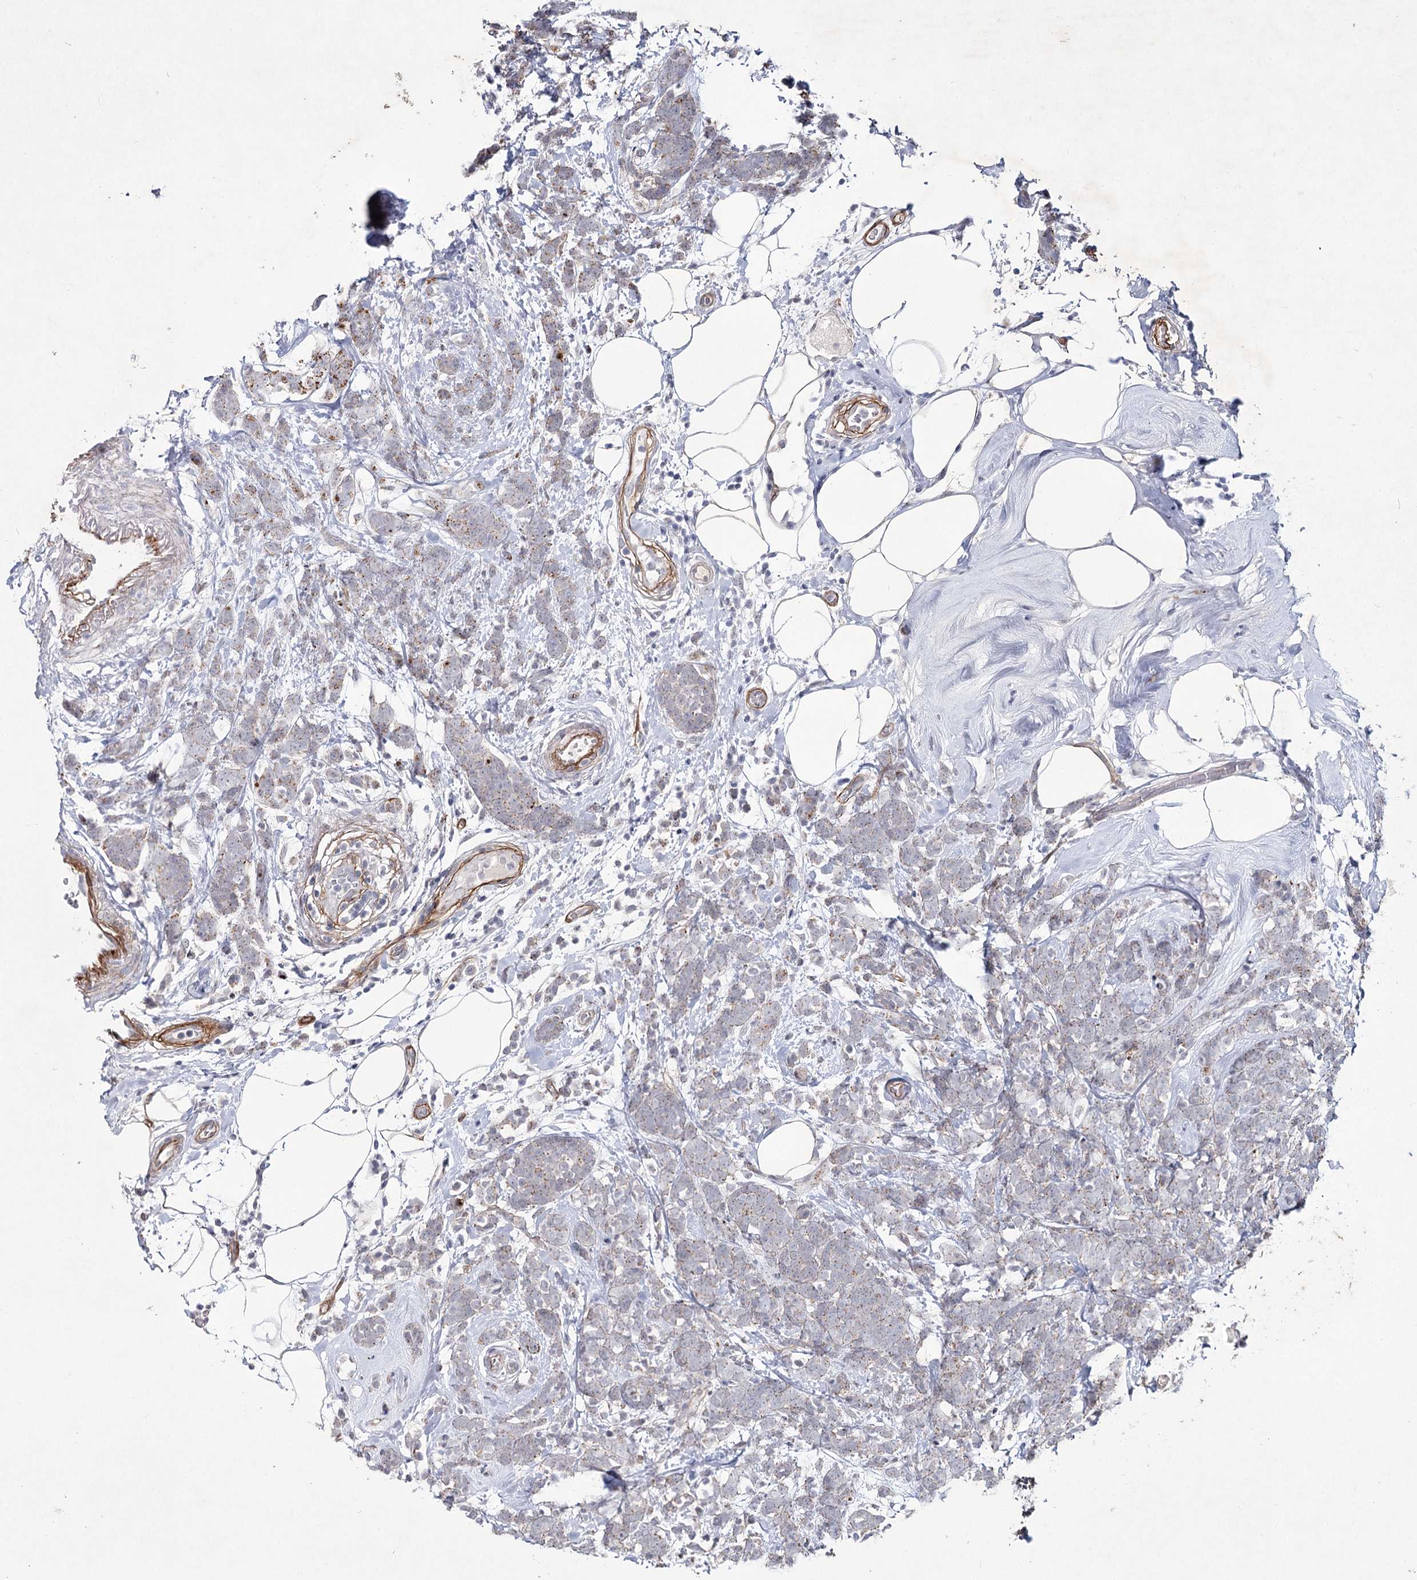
{"staining": {"intensity": "moderate", "quantity": "25%-75%", "location": "cytoplasmic/membranous"}, "tissue": "breast cancer", "cell_type": "Tumor cells", "image_type": "cancer", "snomed": [{"axis": "morphology", "description": "Lobular carcinoma"}, {"axis": "topography", "description": "Breast"}], "caption": "Immunohistochemistry image of neoplastic tissue: breast cancer stained using immunohistochemistry demonstrates medium levels of moderate protein expression localized specifically in the cytoplasmic/membranous of tumor cells, appearing as a cytoplasmic/membranous brown color.", "gene": "ATL2", "patient": {"sex": "female", "age": 58}}